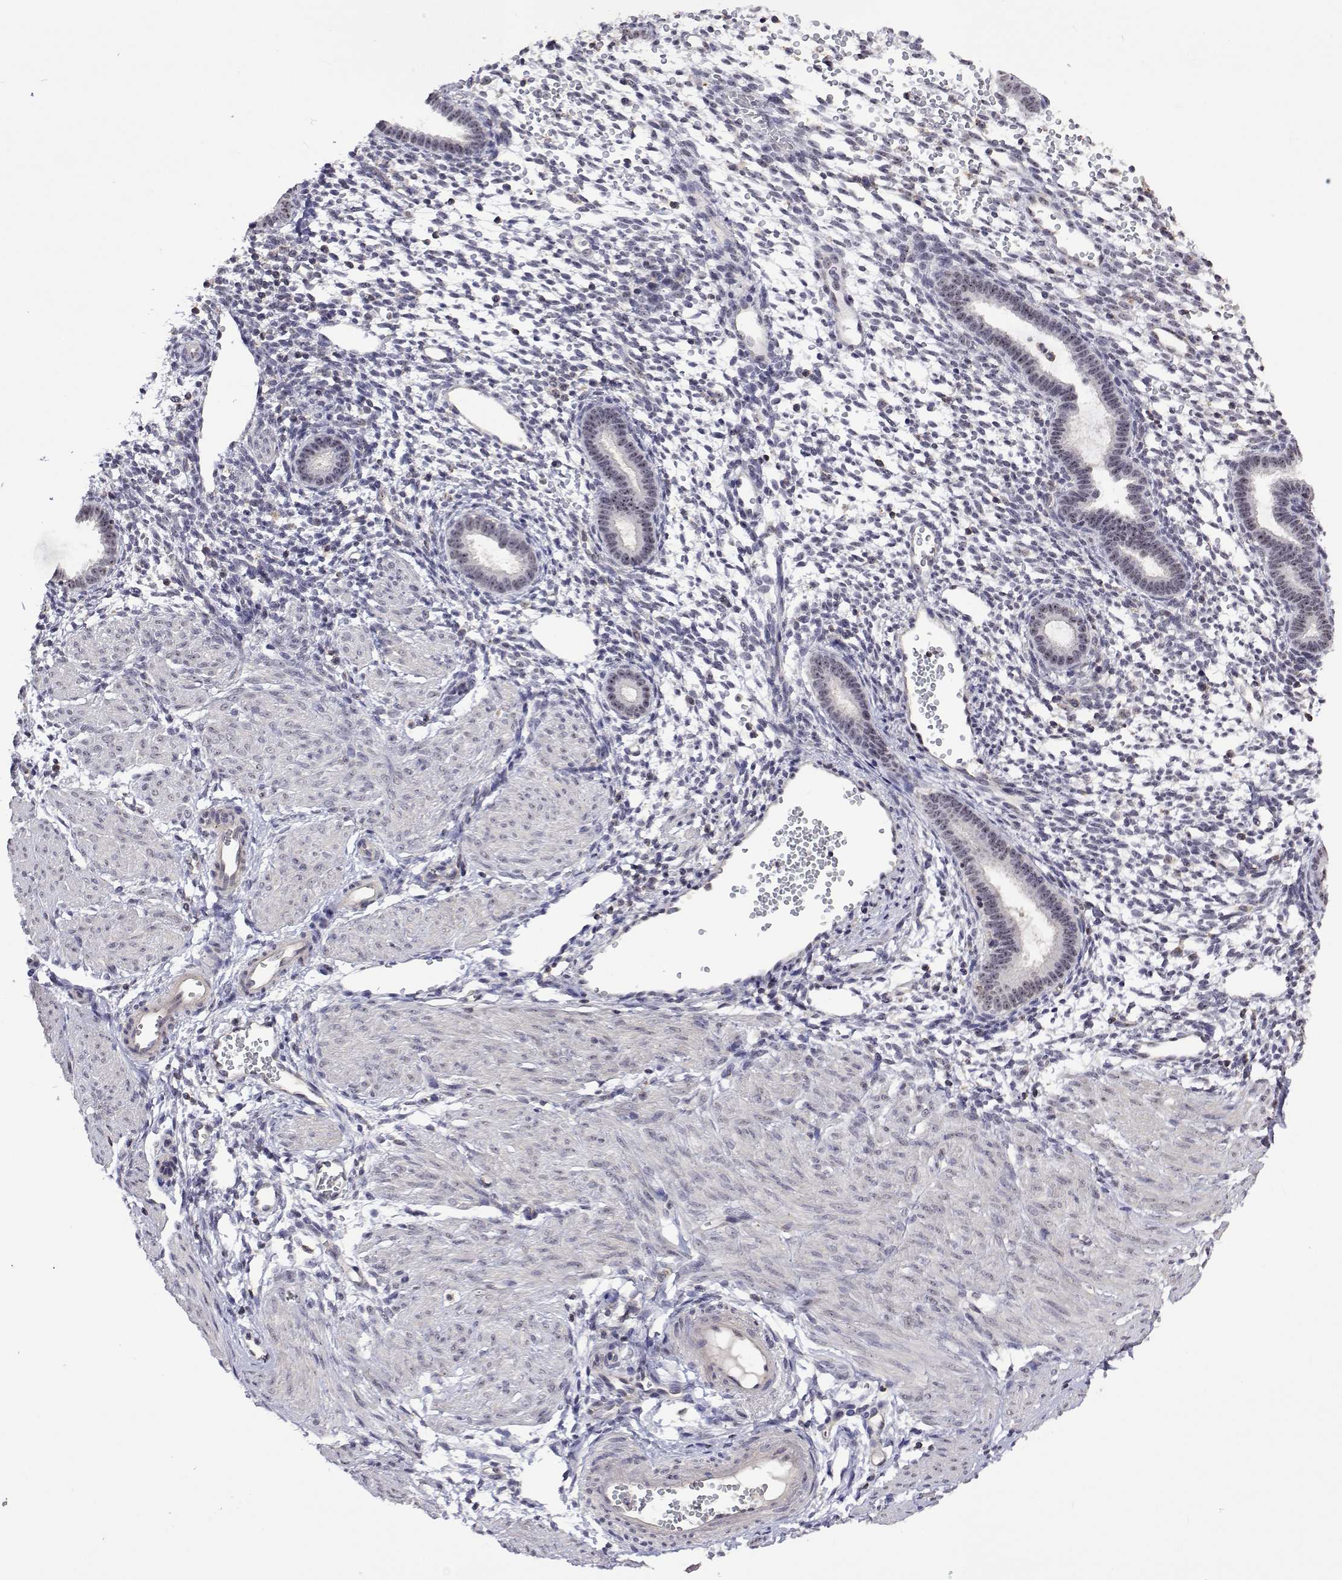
{"staining": {"intensity": "negative", "quantity": "none", "location": "none"}, "tissue": "endometrium", "cell_type": "Cells in endometrial stroma", "image_type": "normal", "snomed": [{"axis": "morphology", "description": "Normal tissue, NOS"}, {"axis": "topography", "description": "Endometrium"}], "caption": "Immunohistochemical staining of unremarkable endometrium reveals no significant expression in cells in endometrial stroma.", "gene": "NHP2", "patient": {"sex": "female", "age": 36}}